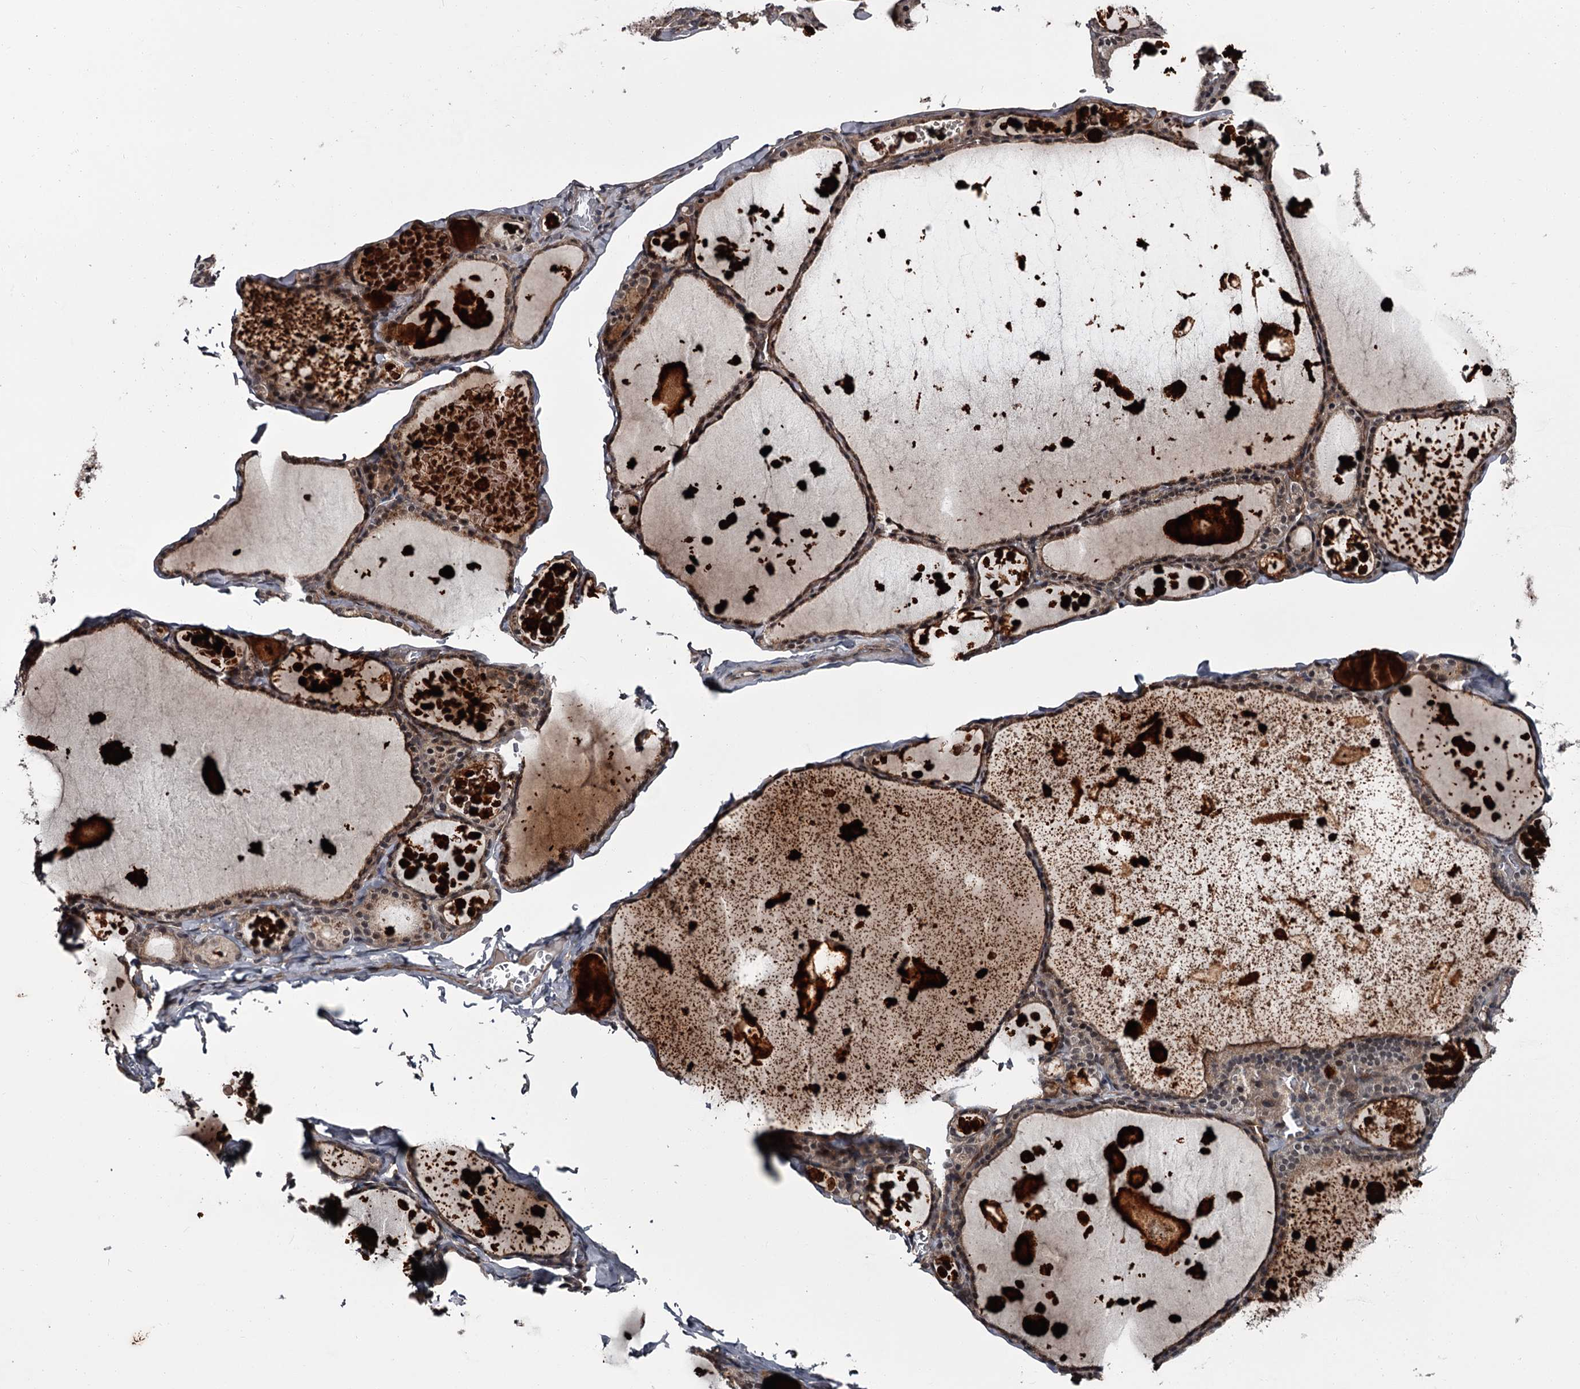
{"staining": {"intensity": "moderate", "quantity": ">75%", "location": "cytoplasmic/membranous"}, "tissue": "thyroid gland", "cell_type": "Glandular cells", "image_type": "normal", "snomed": [{"axis": "morphology", "description": "Normal tissue, NOS"}, {"axis": "topography", "description": "Thyroid gland"}], "caption": "Moderate cytoplasmic/membranous staining for a protein is present in approximately >75% of glandular cells of benign thyroid gland using immunohistochemistry.", "gene": "CDC42EP2", "patient": {"sex": "male", "age": 56}}